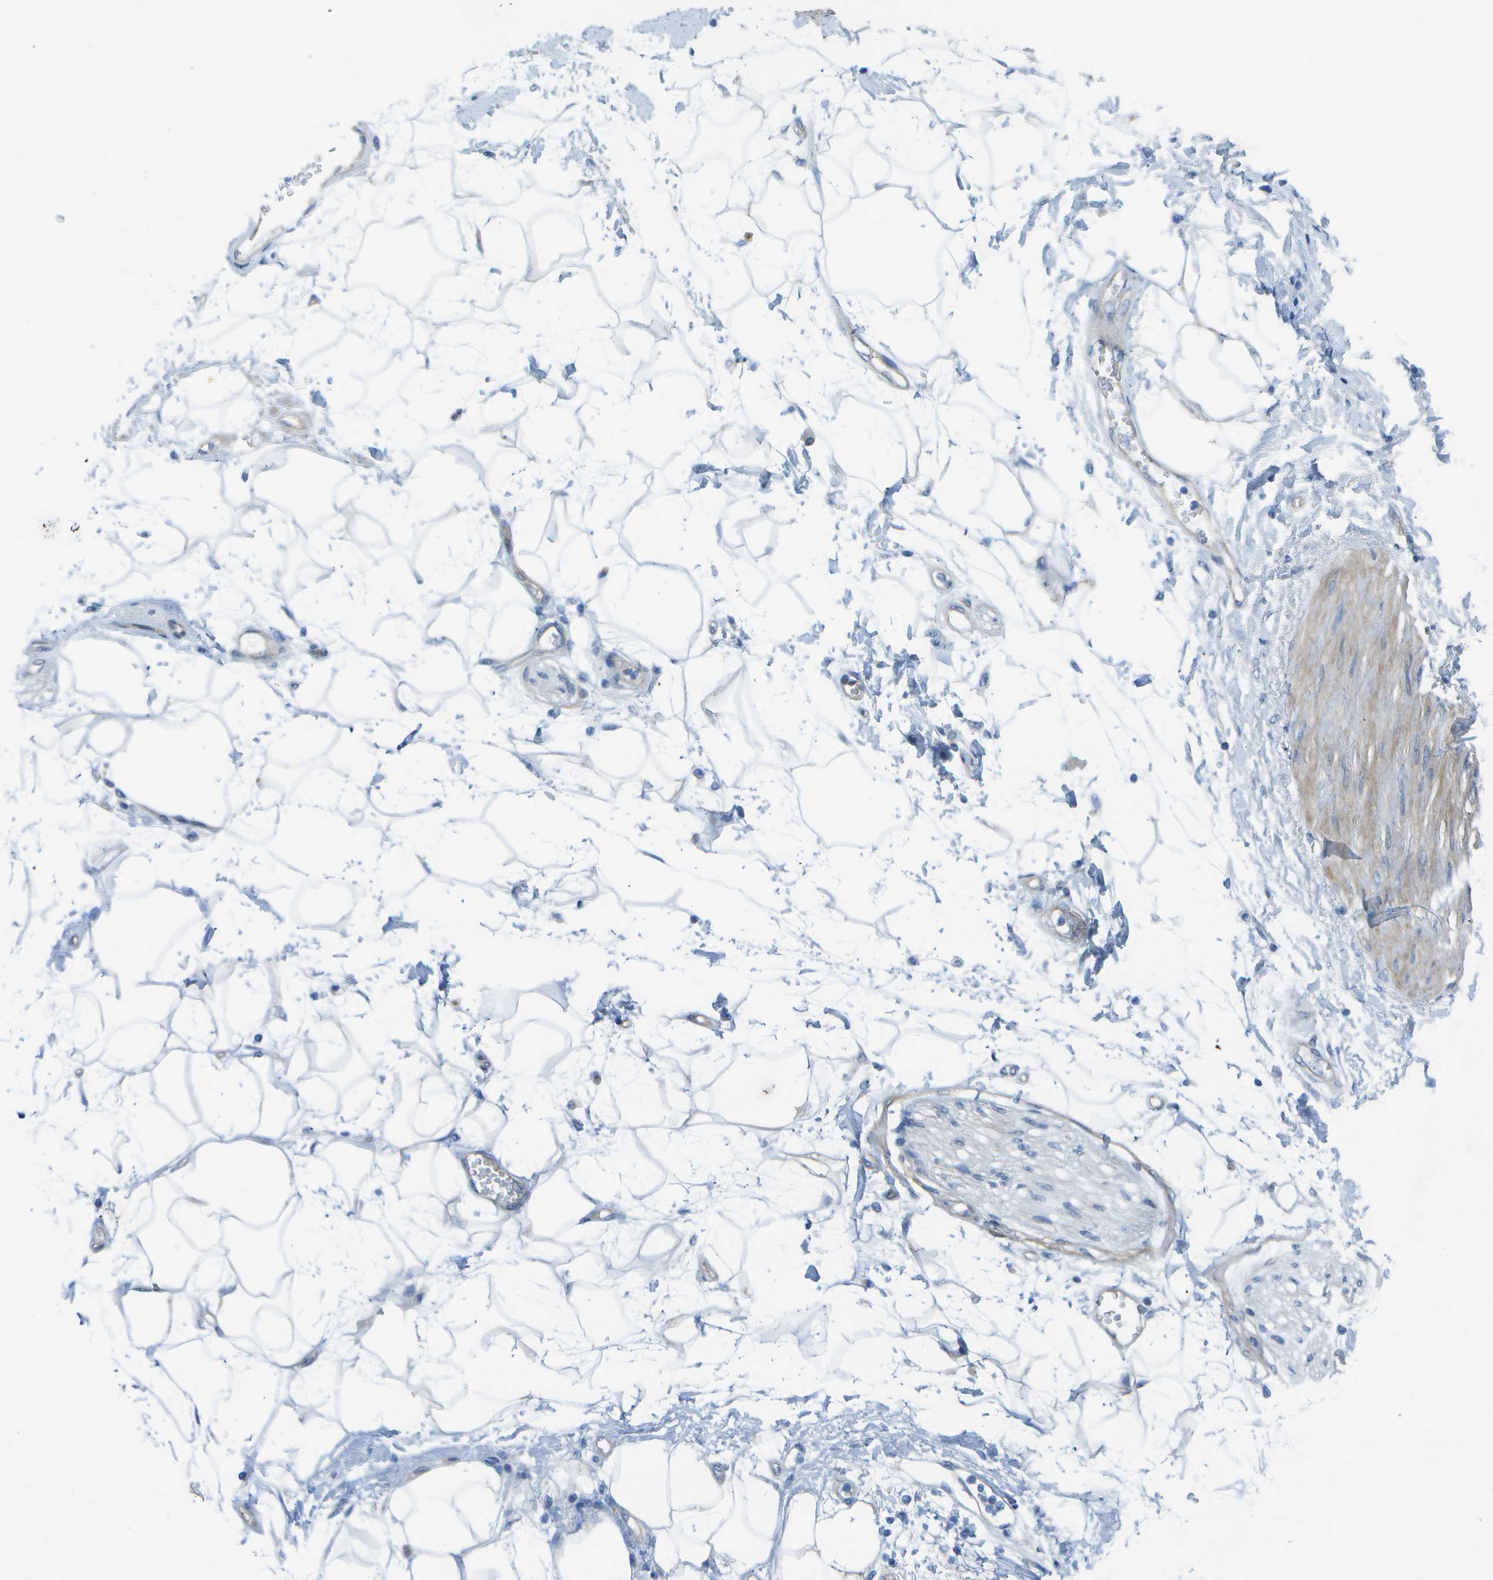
{"staining": {"intensity": "negative", "quantity": "none", "location": "none"}, "tissue": "adipose tissue", "cell_type": "Adipocytes", "image_type": "normal", "snomed": [{"axis": "morphology", "description": "Normal tissue, NOS"}, {"axis": "morphology", "description": "Adenocarcinoma, NOS"}, {"axis": "topography", "description": "Duodenum"}, {"axis": "topography", "description": "Peripheral nerve tissue"}], "caption": "Immunohistochemical staining of unremarkable human adipose tissue demonstrates no significant staining in adipocytes. (DAB (3,3'-diaminobenzidine) IHC, high magnification).", "gene": "SORBS3", "patient": {"sex": "female", "age": 60}}